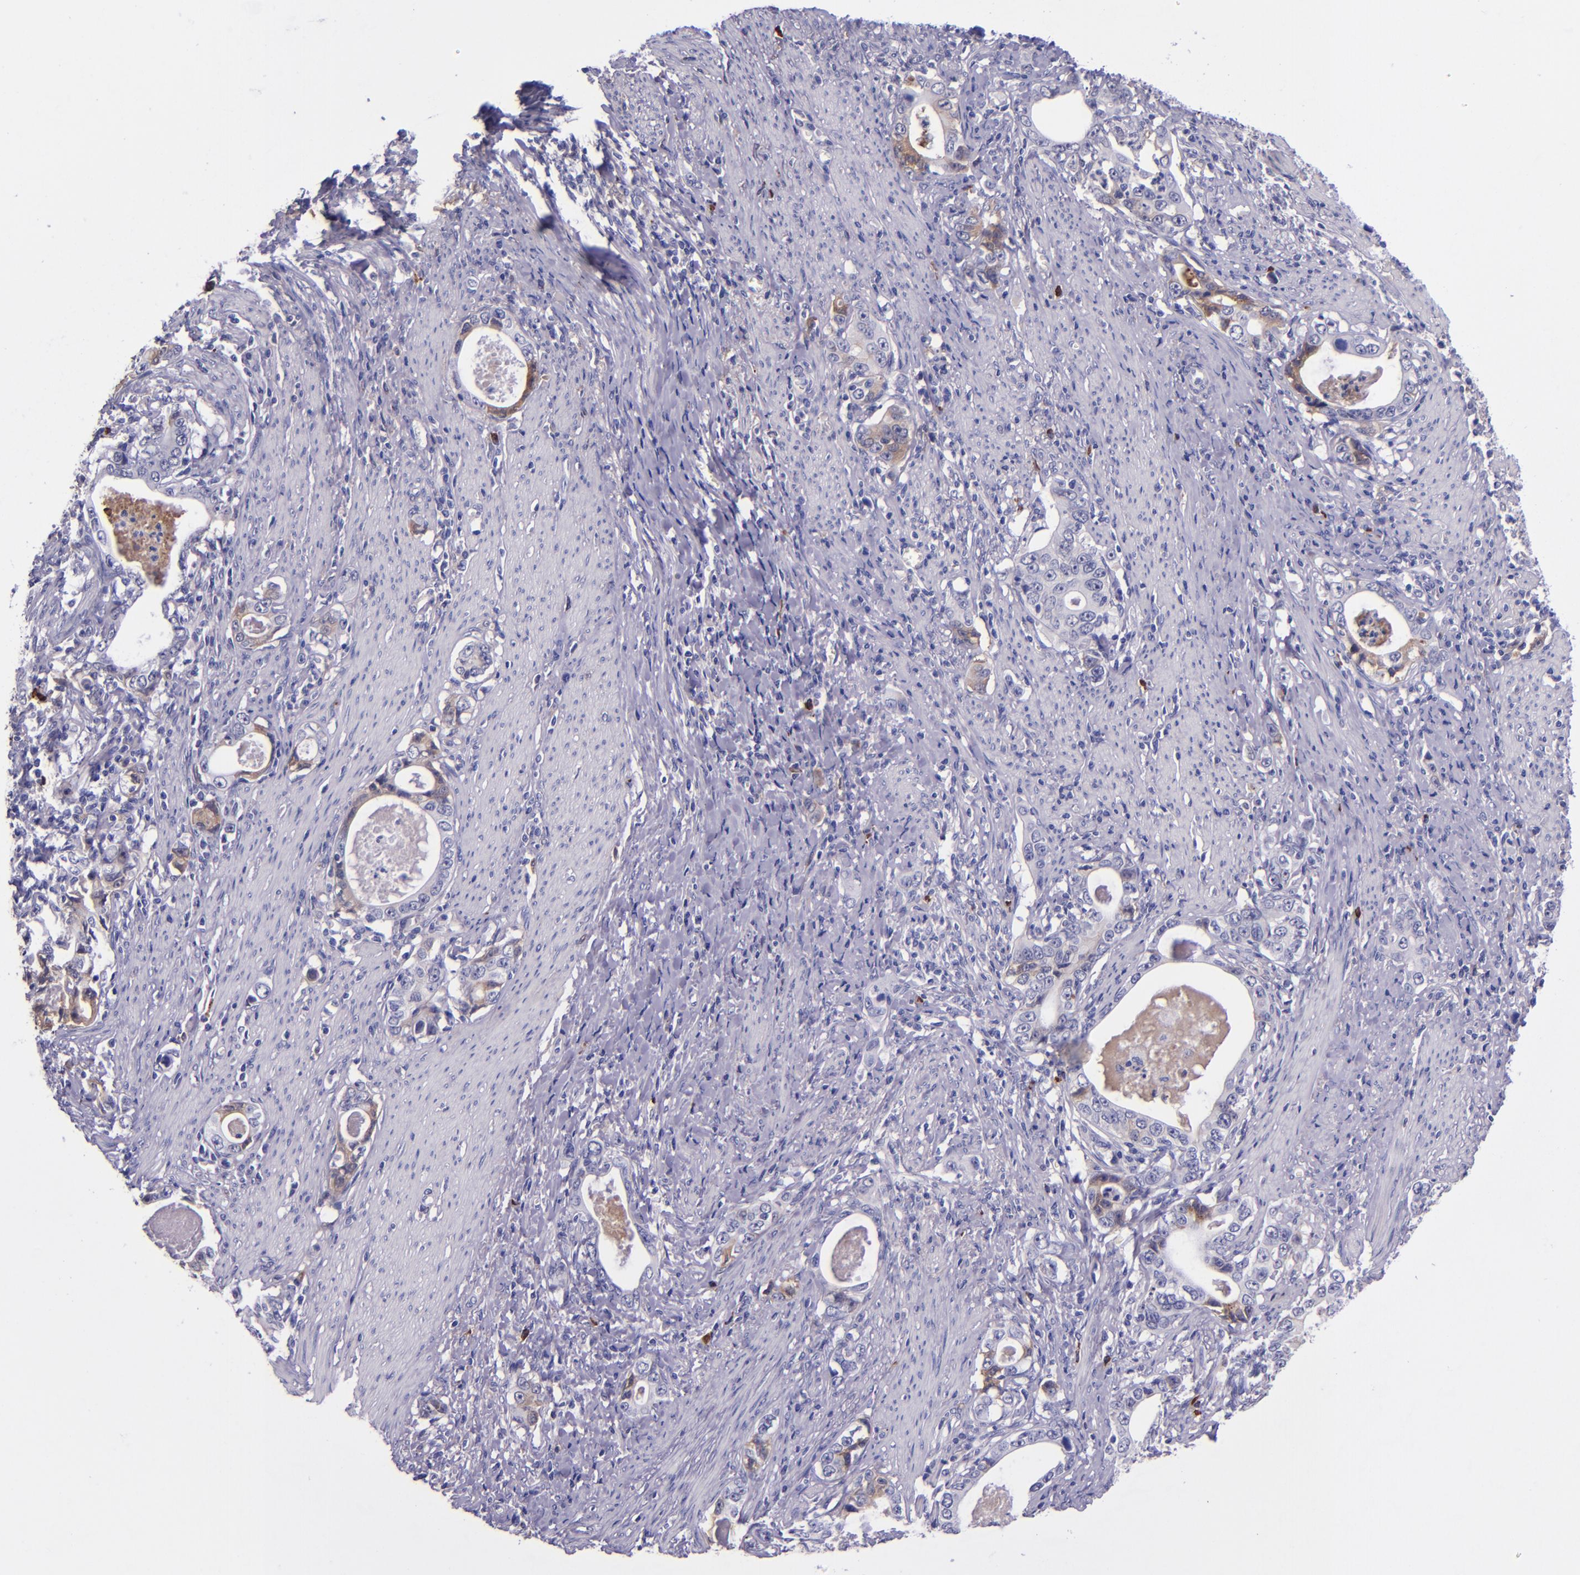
{"staining": {"intensity": "negative", "quantity": "none", "location": "none"}, "tissue": "stomach cancer", "cell_type": "Tumor cells", "image_type": "cancer", "snomed": [{"axis": "morphology", "description": "Adenocarcinoma, NOS"}, {"axis": "topography", "description": "Stomach, lower"}], "caption": "A photomicrograph of human stomach adenocarcinoma is negative for staining in tumor cells.", "gene": "KNG1", "patient": {"sex": "female", "age": 72}}